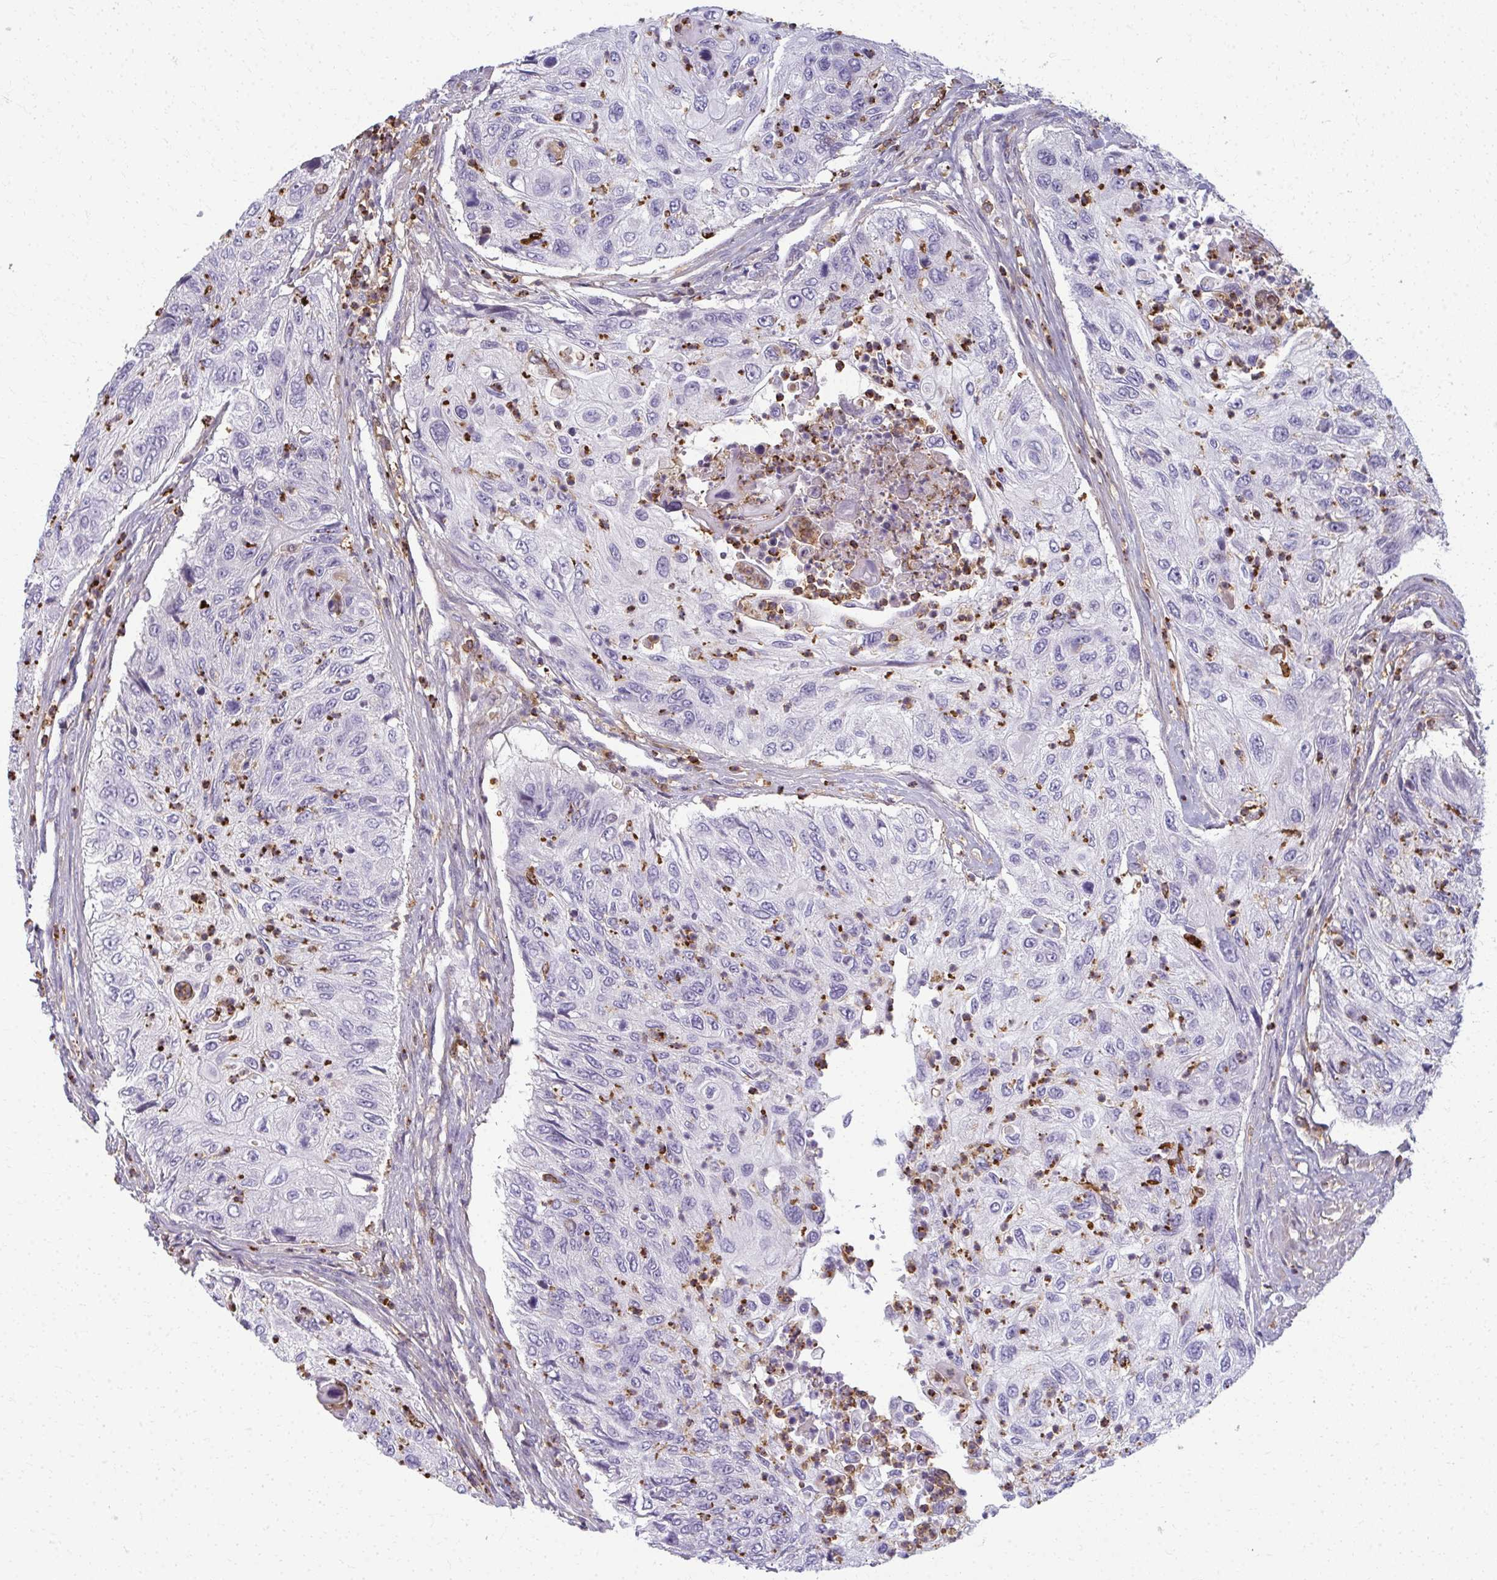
{"staining": {"intensity": "negative", "quantity": "none", "location": "none"}, "tissue": "urothelial cancer", "cell_type": "Tumor cells", "image_type": "cancer", "snomed": [{"axis": "morphology", "description": "Urothelial carcinoma, High grade"}, {"axis": "topography", "description": "Urinary bladder"}], "caption": "Immunohistochemistry histopathology image of human urothelial cancer stained for a protein (brown), which shows no staining in tumor cells. (DAB immunohistochemistry, high magnification).", "gene": "AP5M1", "patient": {"sex": "female", "age": 60}}